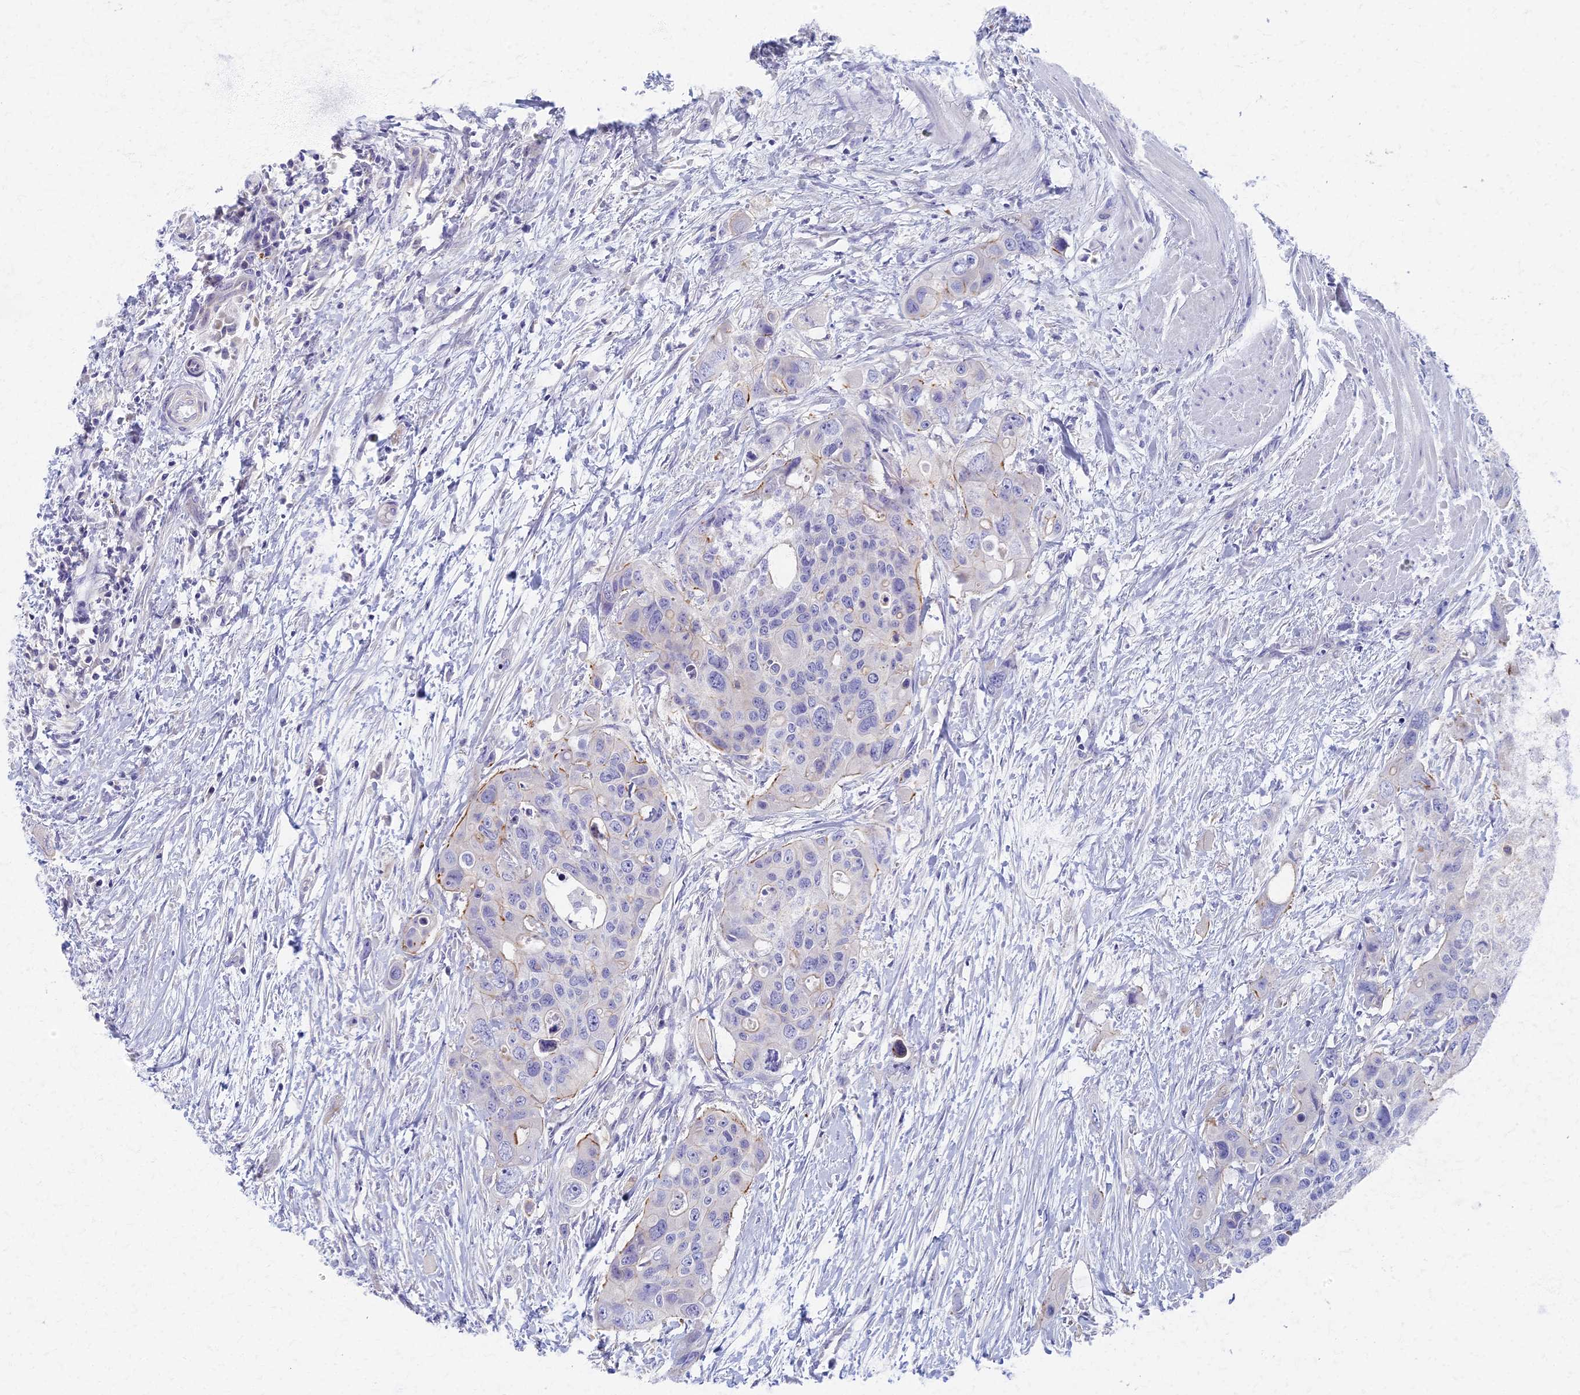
{"staining": {"intensity": "weak", "quantity": "<25%", "location": "cytoplasmic/membranous"}, "tissue": "colorectal cancer", "cell_type": "Tumor cells", "image_type": "cancer", "snomed": [{"axis": "morphology", "description": "Adenocarcinoma, NOS"}, {"axis": "topography", "description": "Colon"}], "caption": "Tumor cells show no significant protein positivity in adenocarcinoma (colorectal).", "gene": "AP4E1", "patient": {"sex": "male", "age": 77}}